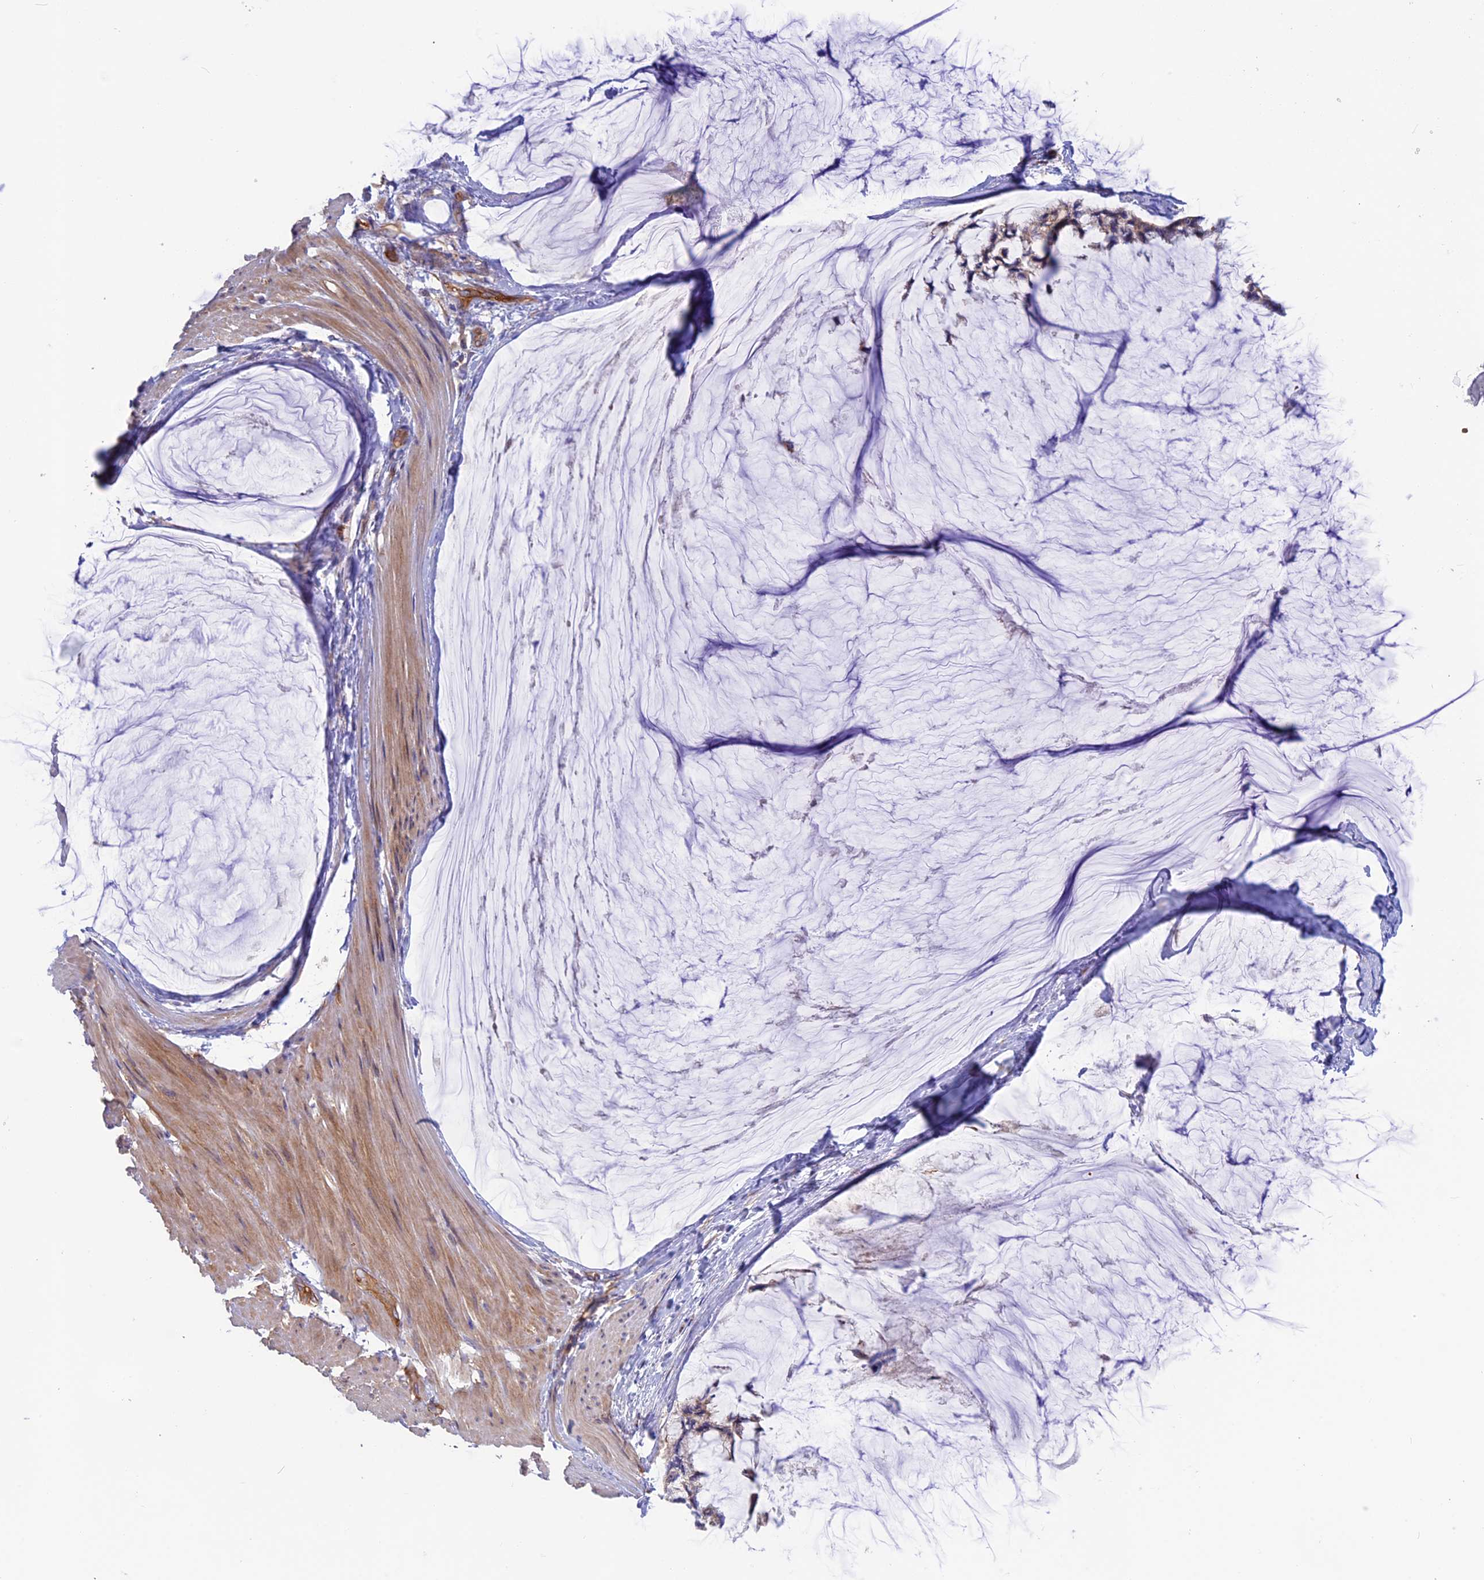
{"staining": {"intensity": "weak", "quantity": "25%-75%", "location": "cytoplasmic/membranous"}, "tissue": "ovarian cancer", "cell_type": "Tumor cells", "image_type": "cancer", "snomed": [{"axis": "morphology", "description": "Cystadenocarcinoma, mucinous, NOS"}, {"axis": "topography", "description": "Ovary"}], "caption": "Protein expression analysis of human ovarian mucinous cystadenocarcinoma reveals weak cytoplasmic/membranous expression in about 25%-75% of tumor cells.", "gene": "DUS3L", "patient": {"sex": "female", "age": 39}}